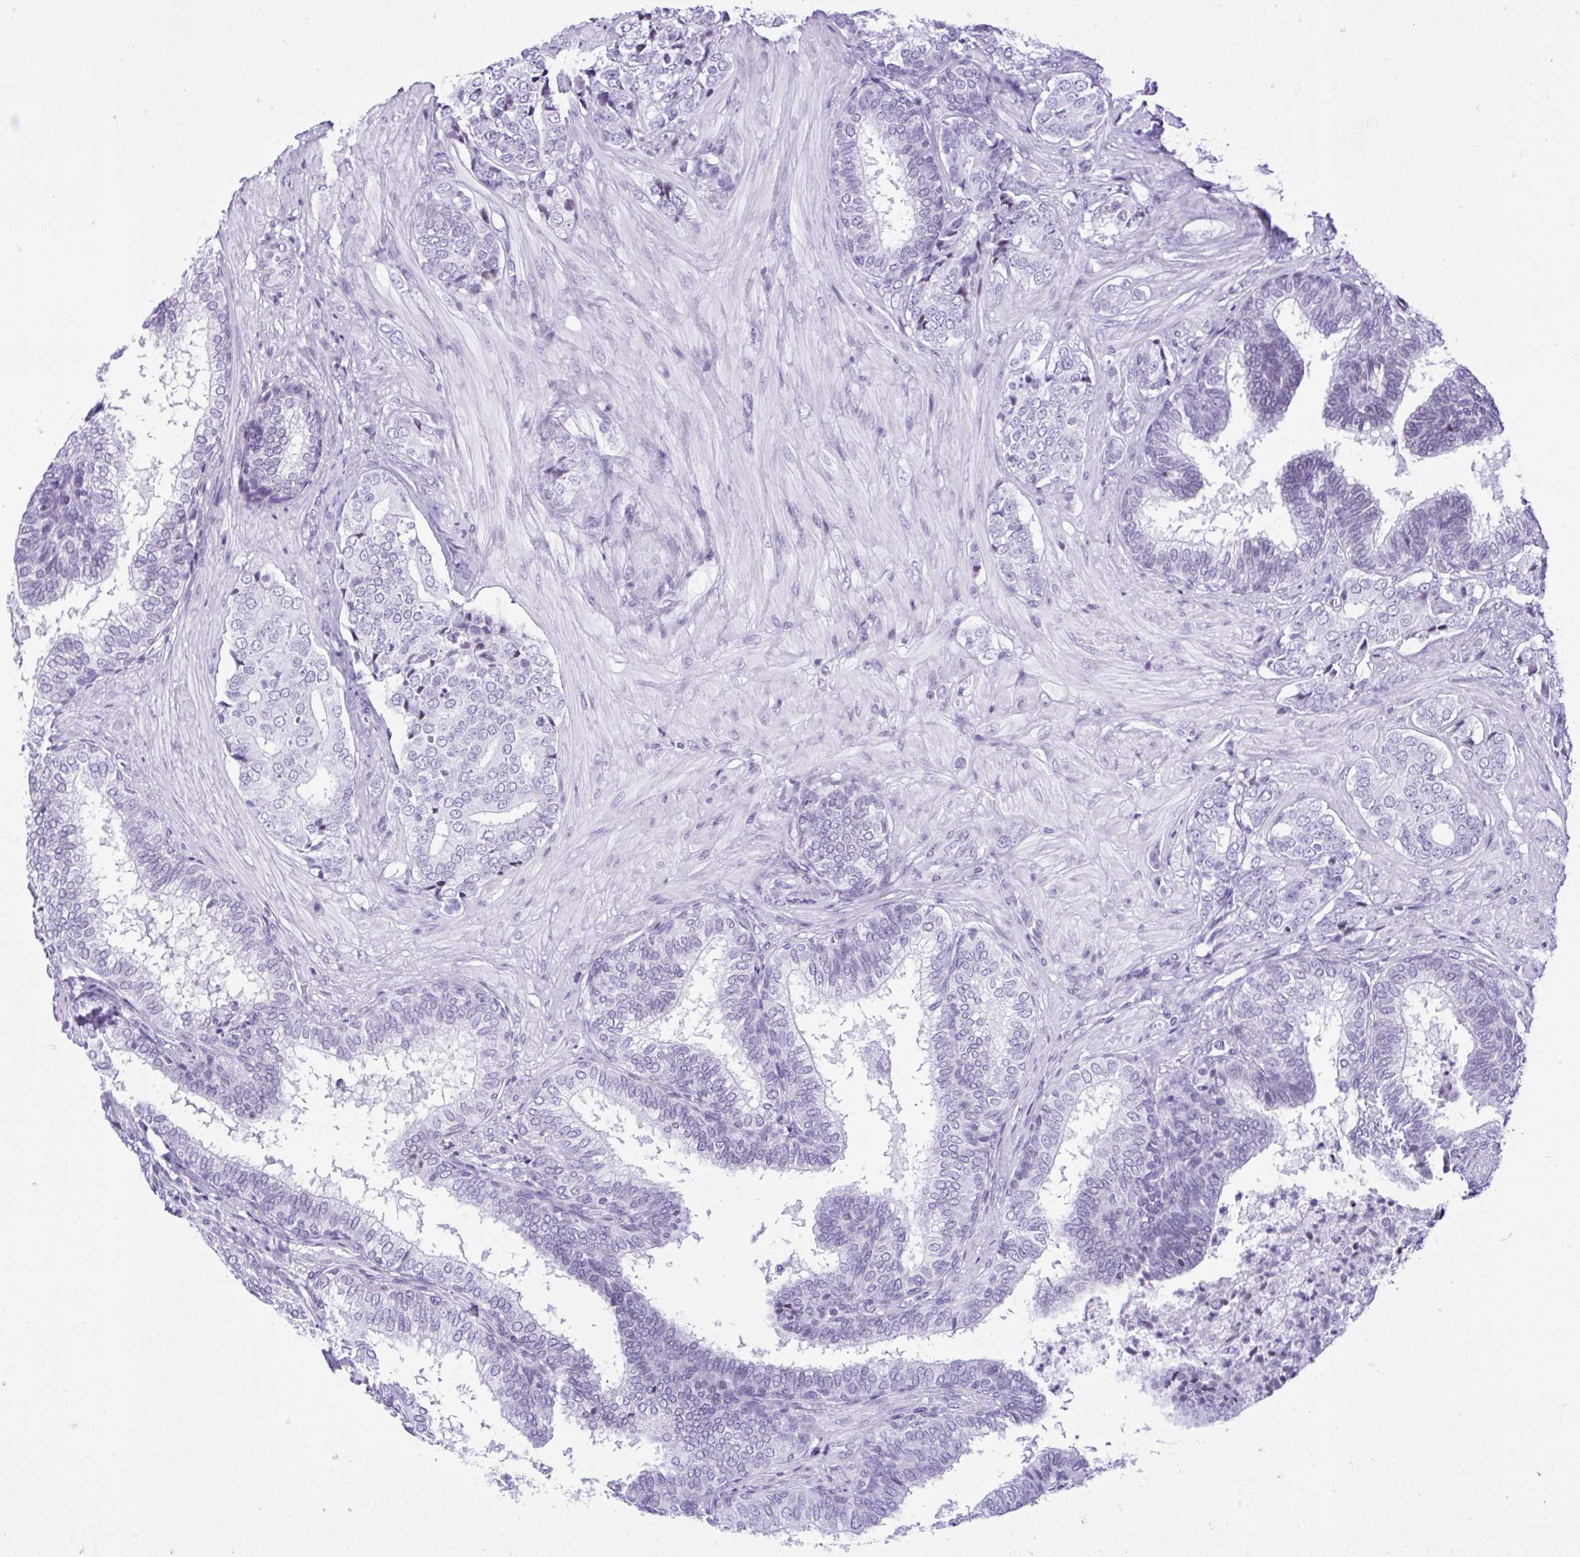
{"staining": {"intensity": "negative", "quantity": "none", "location": "none"}, "tissue": "prostate cancer", "cell_type": "Tumor cells", "image_type": "cancer", "snomed": [{"axis": "morphology", "description": "Adenocarcinoma, High grade"}, {"axis": "topography", "description": "Prostate"}], "caption": "Histopathology image shows no significant protein expression in tumor cells of high-grade adenocarcinoma (prostate).", "gene": "KRT27", "patient": {"sex": "male", "age": 62}}